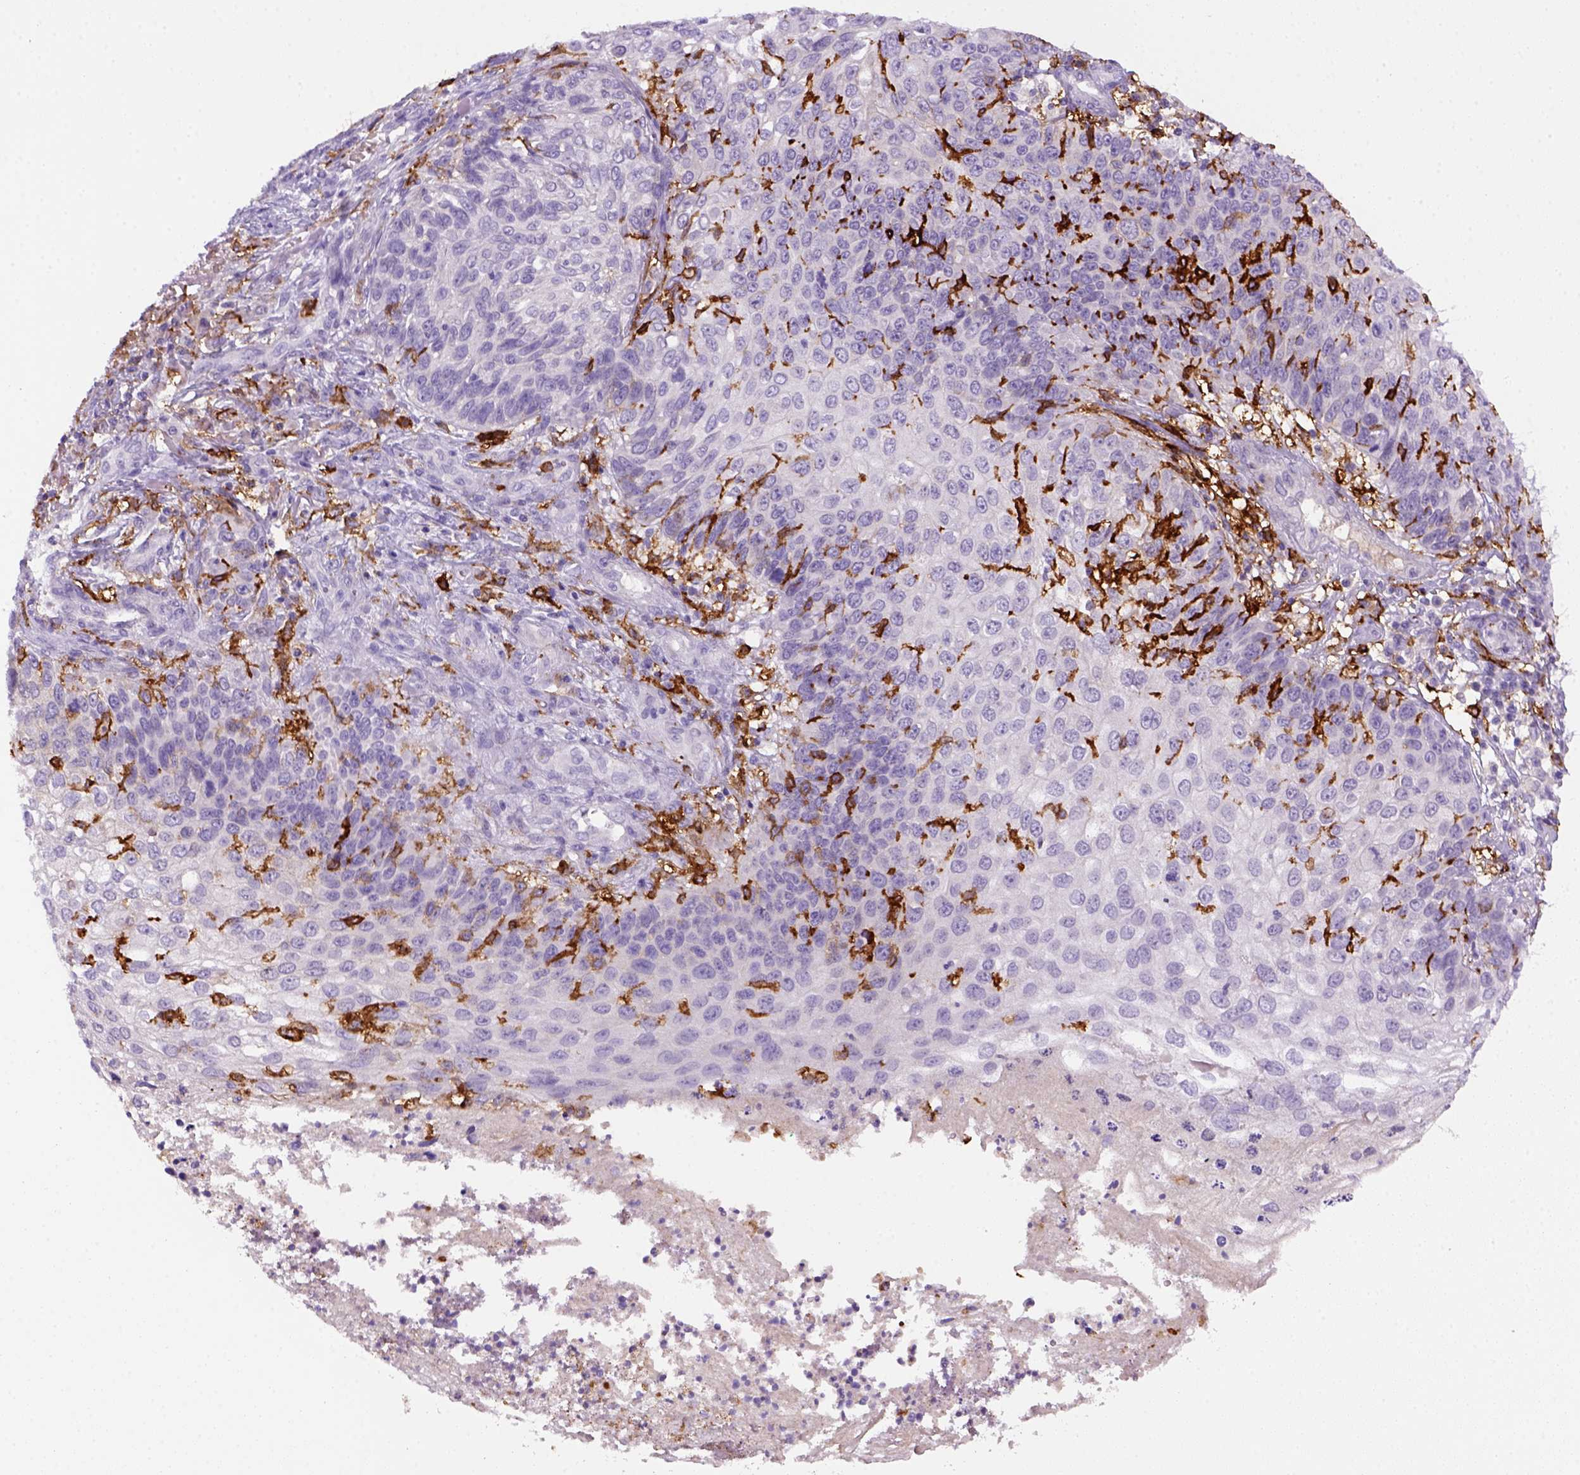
{"staining": {"intensity": "negative", "quantity": "none", "location": "none"}, "tissue": "skin cancer", "cell_type": "Tumor cells", "image_type": "cancer", "snomed": [{"axis": "morphology", "description": "Squamous cell carcinoma, NOS"}, {"axis": "topography", "description": "Skin"}], "caption": "Immunohistochemistry of human skin cancer (squamous cell carcinoma) reveals no positivity in tumor cells.", "gene": "CD14", "patient": {"sex": "male", "age": 92}}